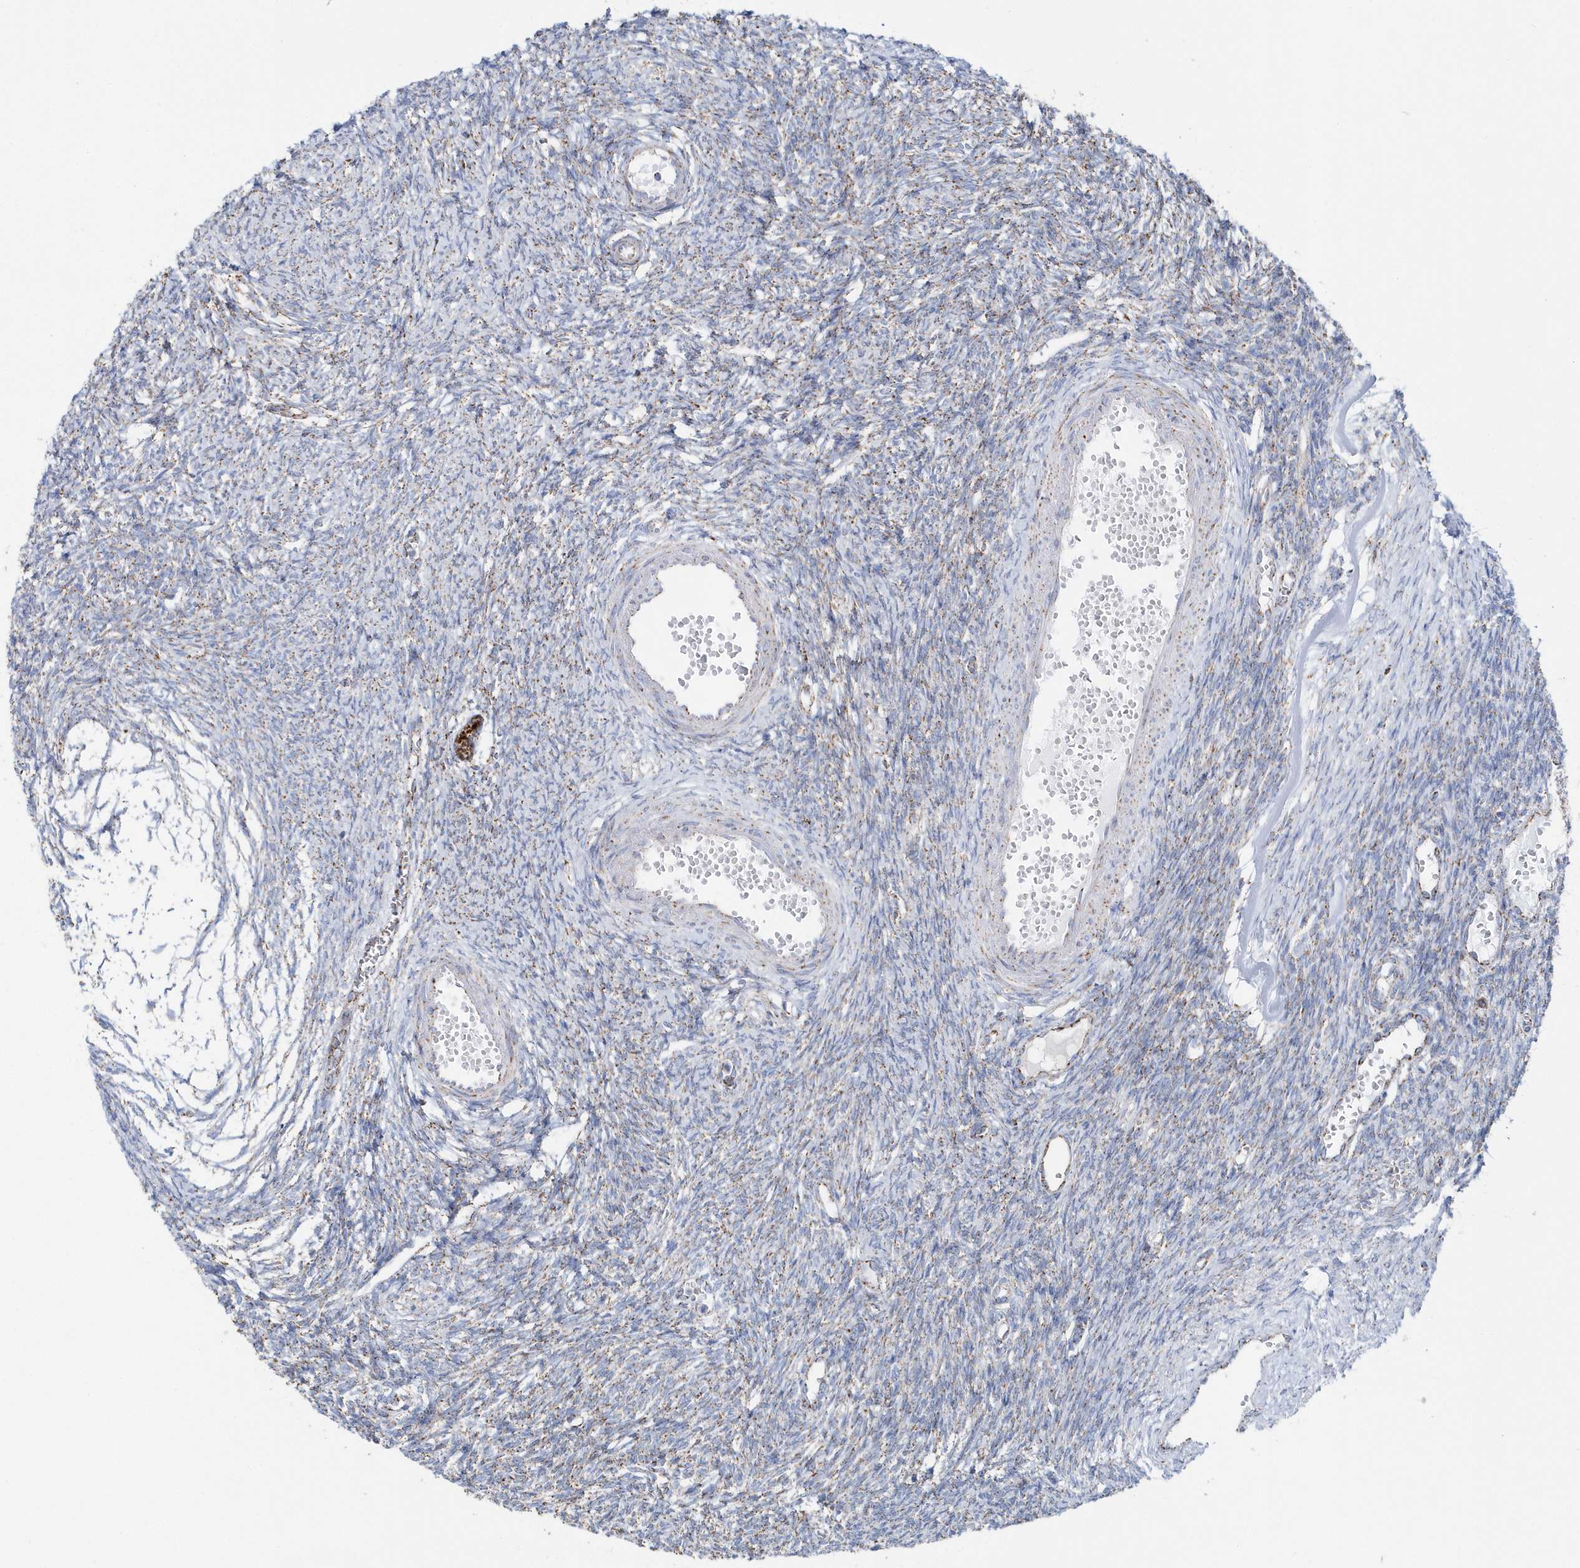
{"staining": {"intensity": "weak", "quantity": "<25%", "location": "cytoplasmic/membranous"}, "tissue": "ovary", "cell_type": "Ovarian stroma cells", "image_type": "normal", "snomed": [{"axis": "morphology", "description": "Normal tissue, NOS"}, {"axis": "morphology", "description": "Cyst, NOS"}, {"axis": "topography", "description": "Ovary"}], "caption": "Immunohistochemistry of normal ovary reveals no staining in ovarian stroma cells.", "gene": "TMCO6", "patient": {"sex": "female", "age": 33}}